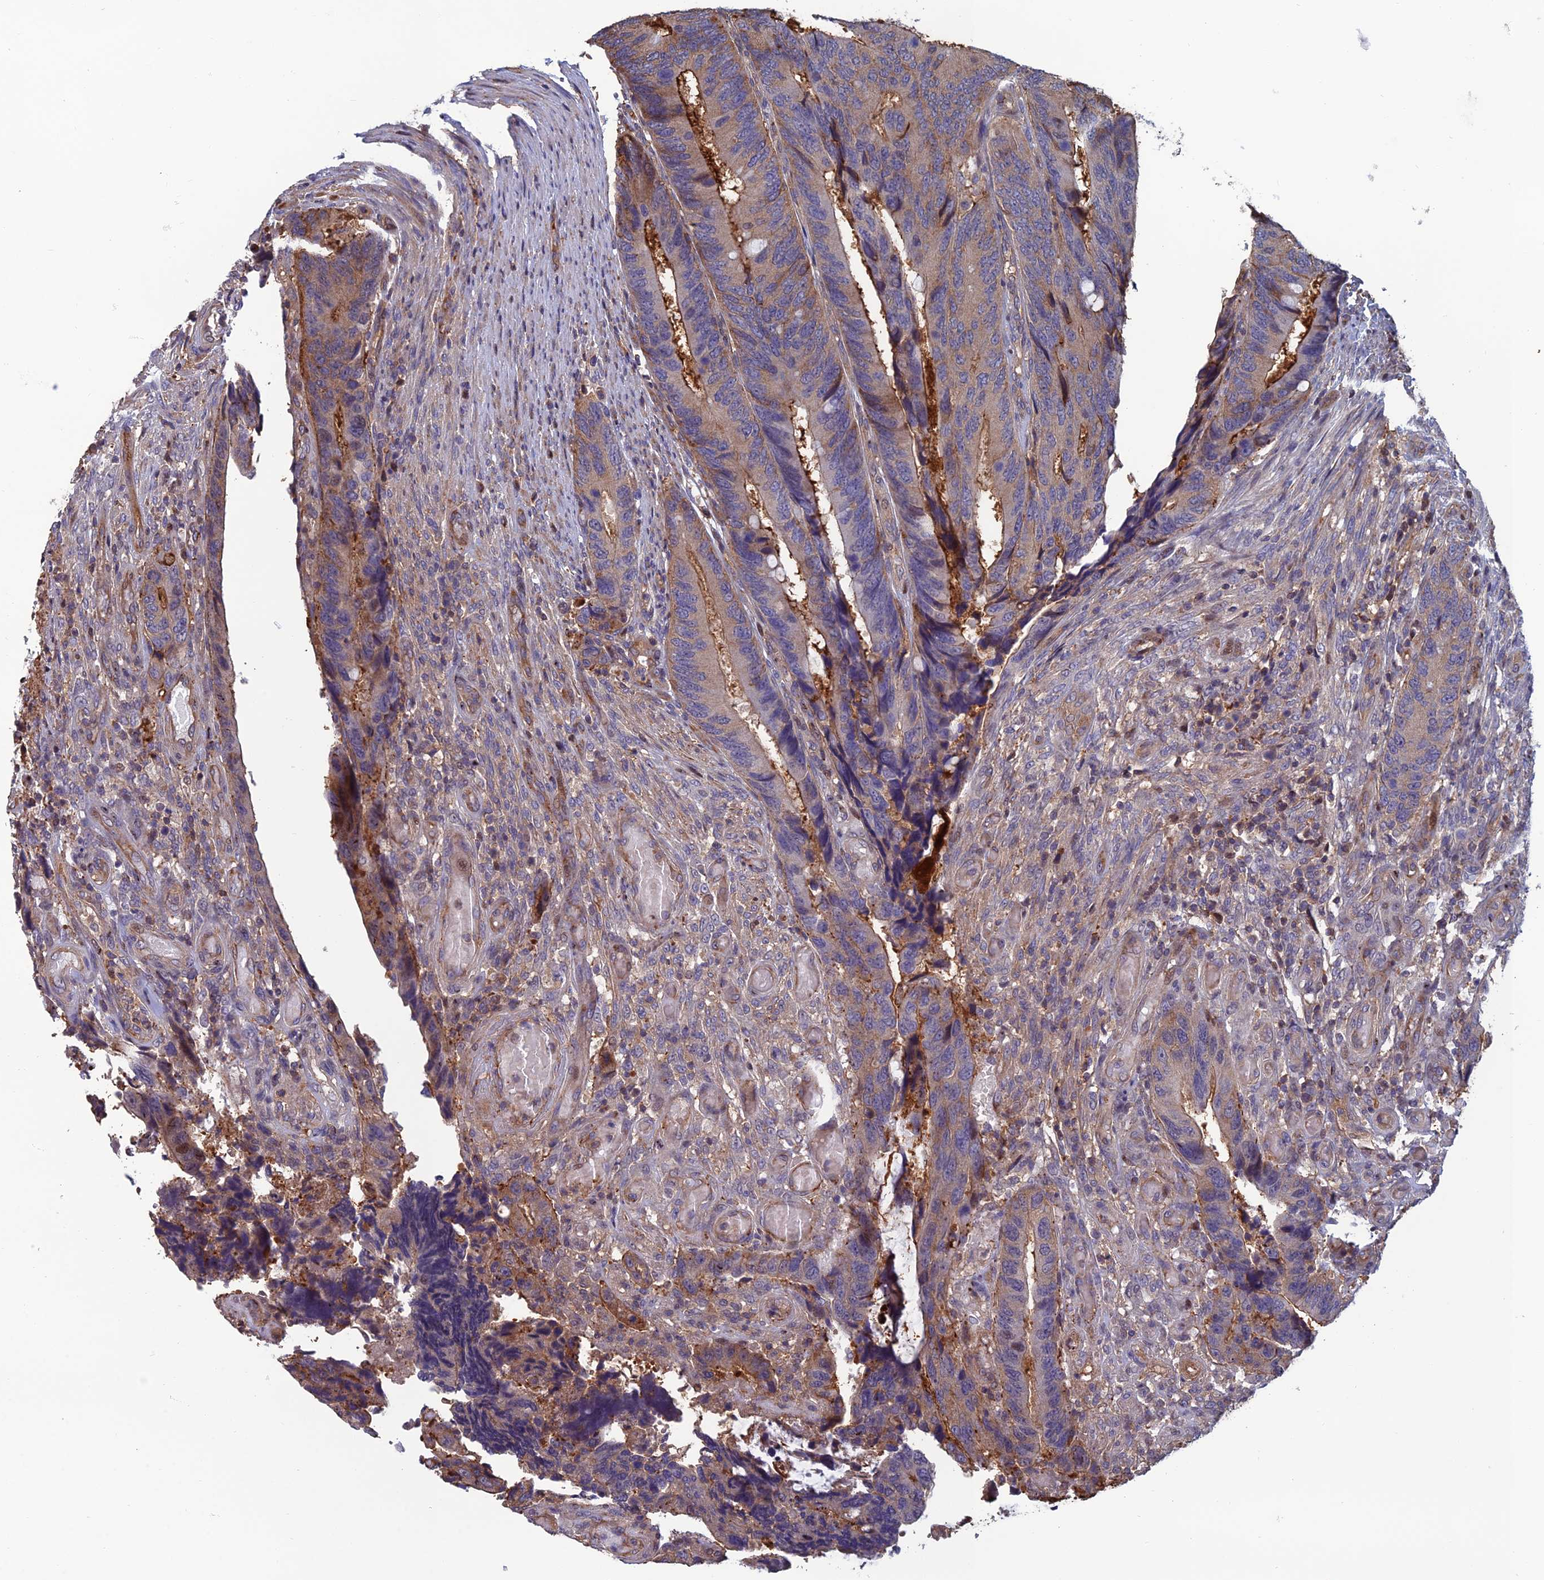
{"staining": {"intensity": "weak", "quantity": "25%-75%", "location": "cytoplasmic/membranous"}, "tissue": "colorectal cancer", "cell_type": "Tumor cells", "image_type": "cancer", "snomed": [{"axis": "morphology", "description": "Adenocarcinoma, NOS"}, {"axis": "topography", "description": "Colon"}], "caption": "Colorectal adenocarcinoma was stained to show a protein in brown. There is low levels of weak cytoplasmic/membranous positivity in approximately 25%-75% of tumor cells. The staining is performed using DAB brown chromogen to label protein expression. The nuclei are counter-stained blue using hematoxylin.", "gene": "C15orf62", "patient": {"sex": "male", "age": 87}}